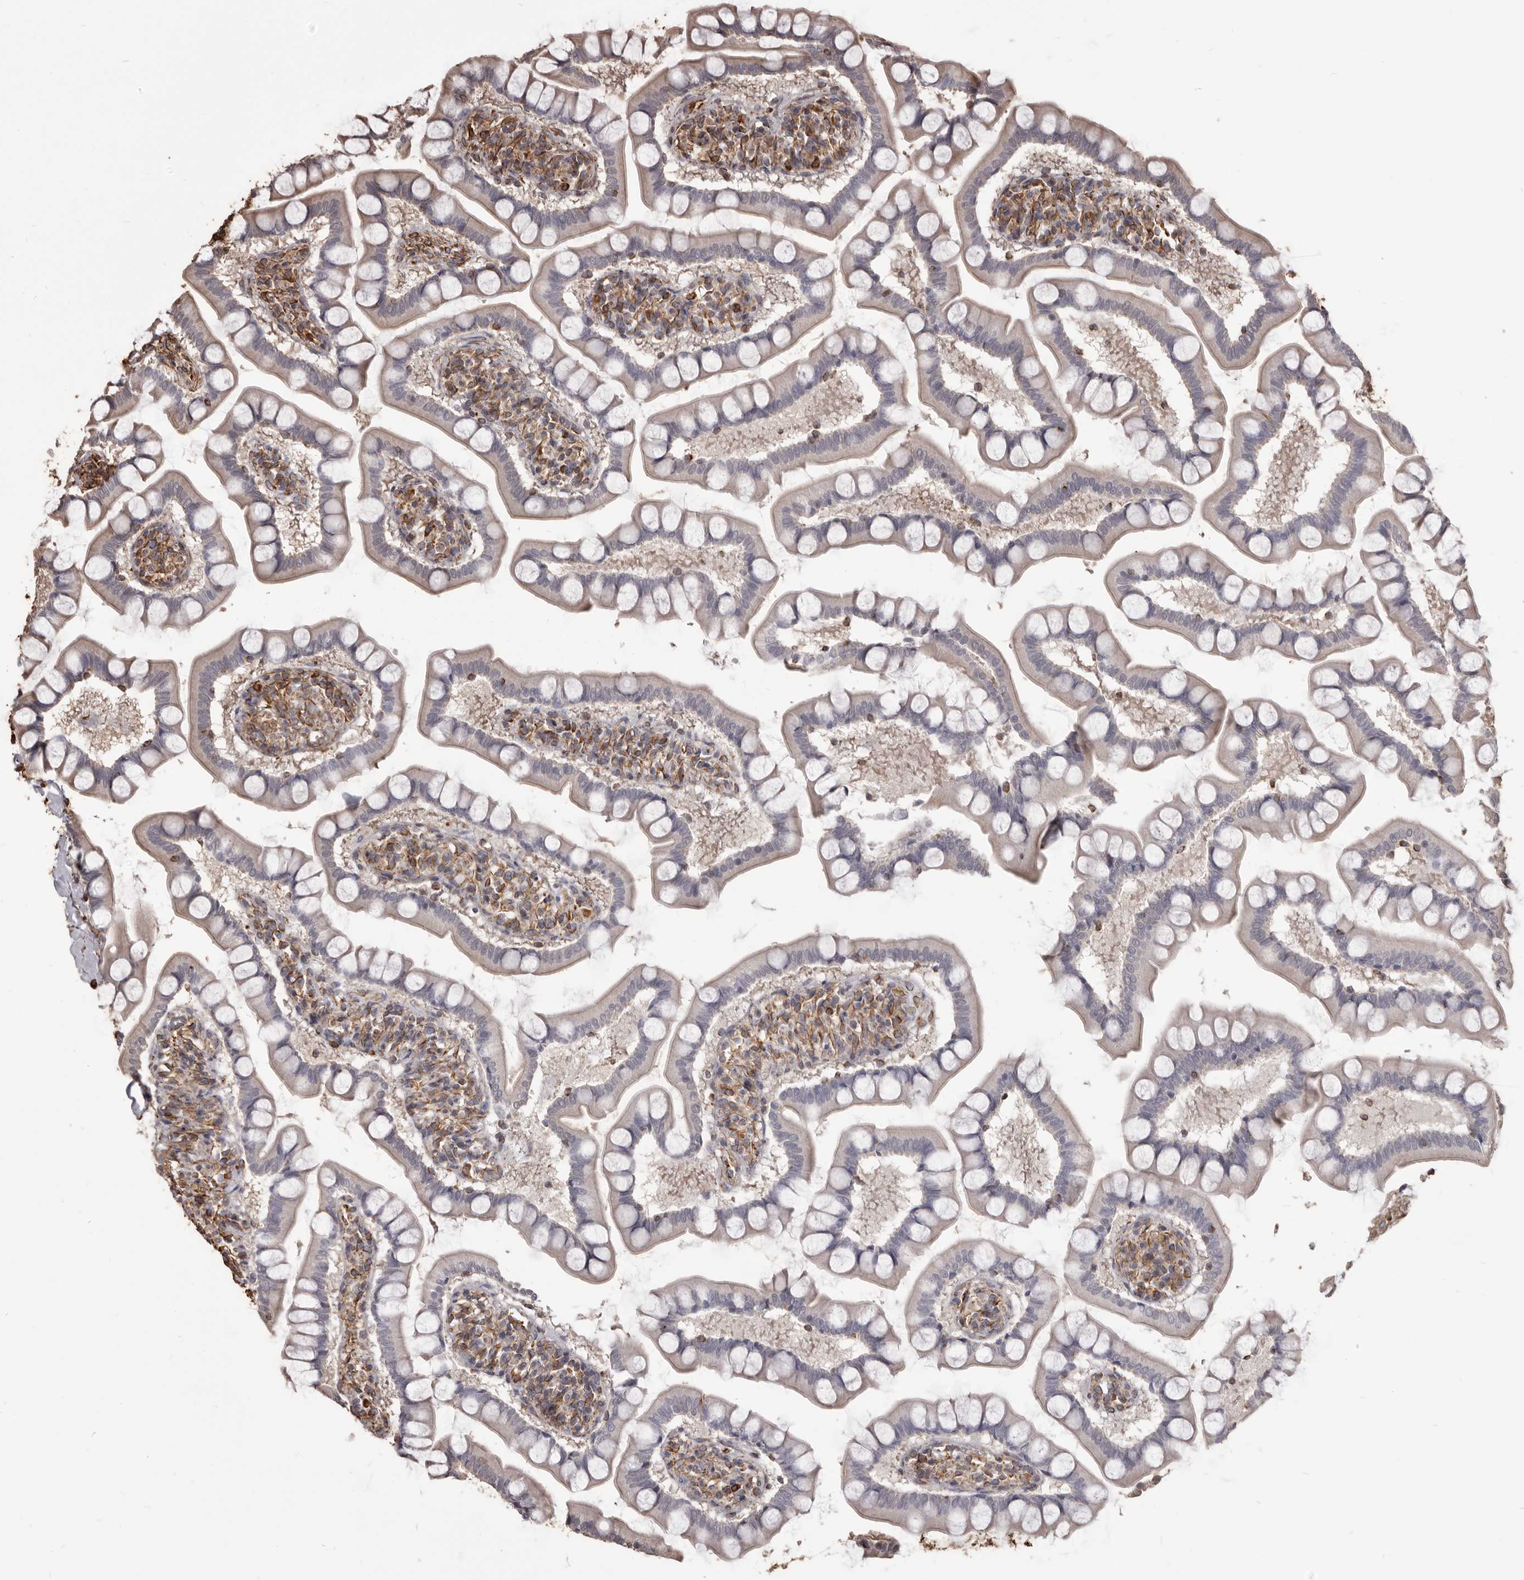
{"staining": {"intensity": "negative", "quantity": "none", "location": "none"}, "tissue": "small intestine", "cell_type": "Glandular cells", "image_type": "normal", "snomed": [{"axis": "morphology", "description": "Normal tissue, NOS"}, {"axis": "topography", "description": "Small intestine"}], "caption": "IHC of normal human small intestine exhibits no staining in glandular cells. (Stains: DAB (3,3'-diaminobenzidine) immunohistochemistry (IHC) with hematoxylin counter stain, Microscopy: brightfield microscopy at high magnification).", "gene": "MTURN", "patient": {"sex": "male", "age": 41}}